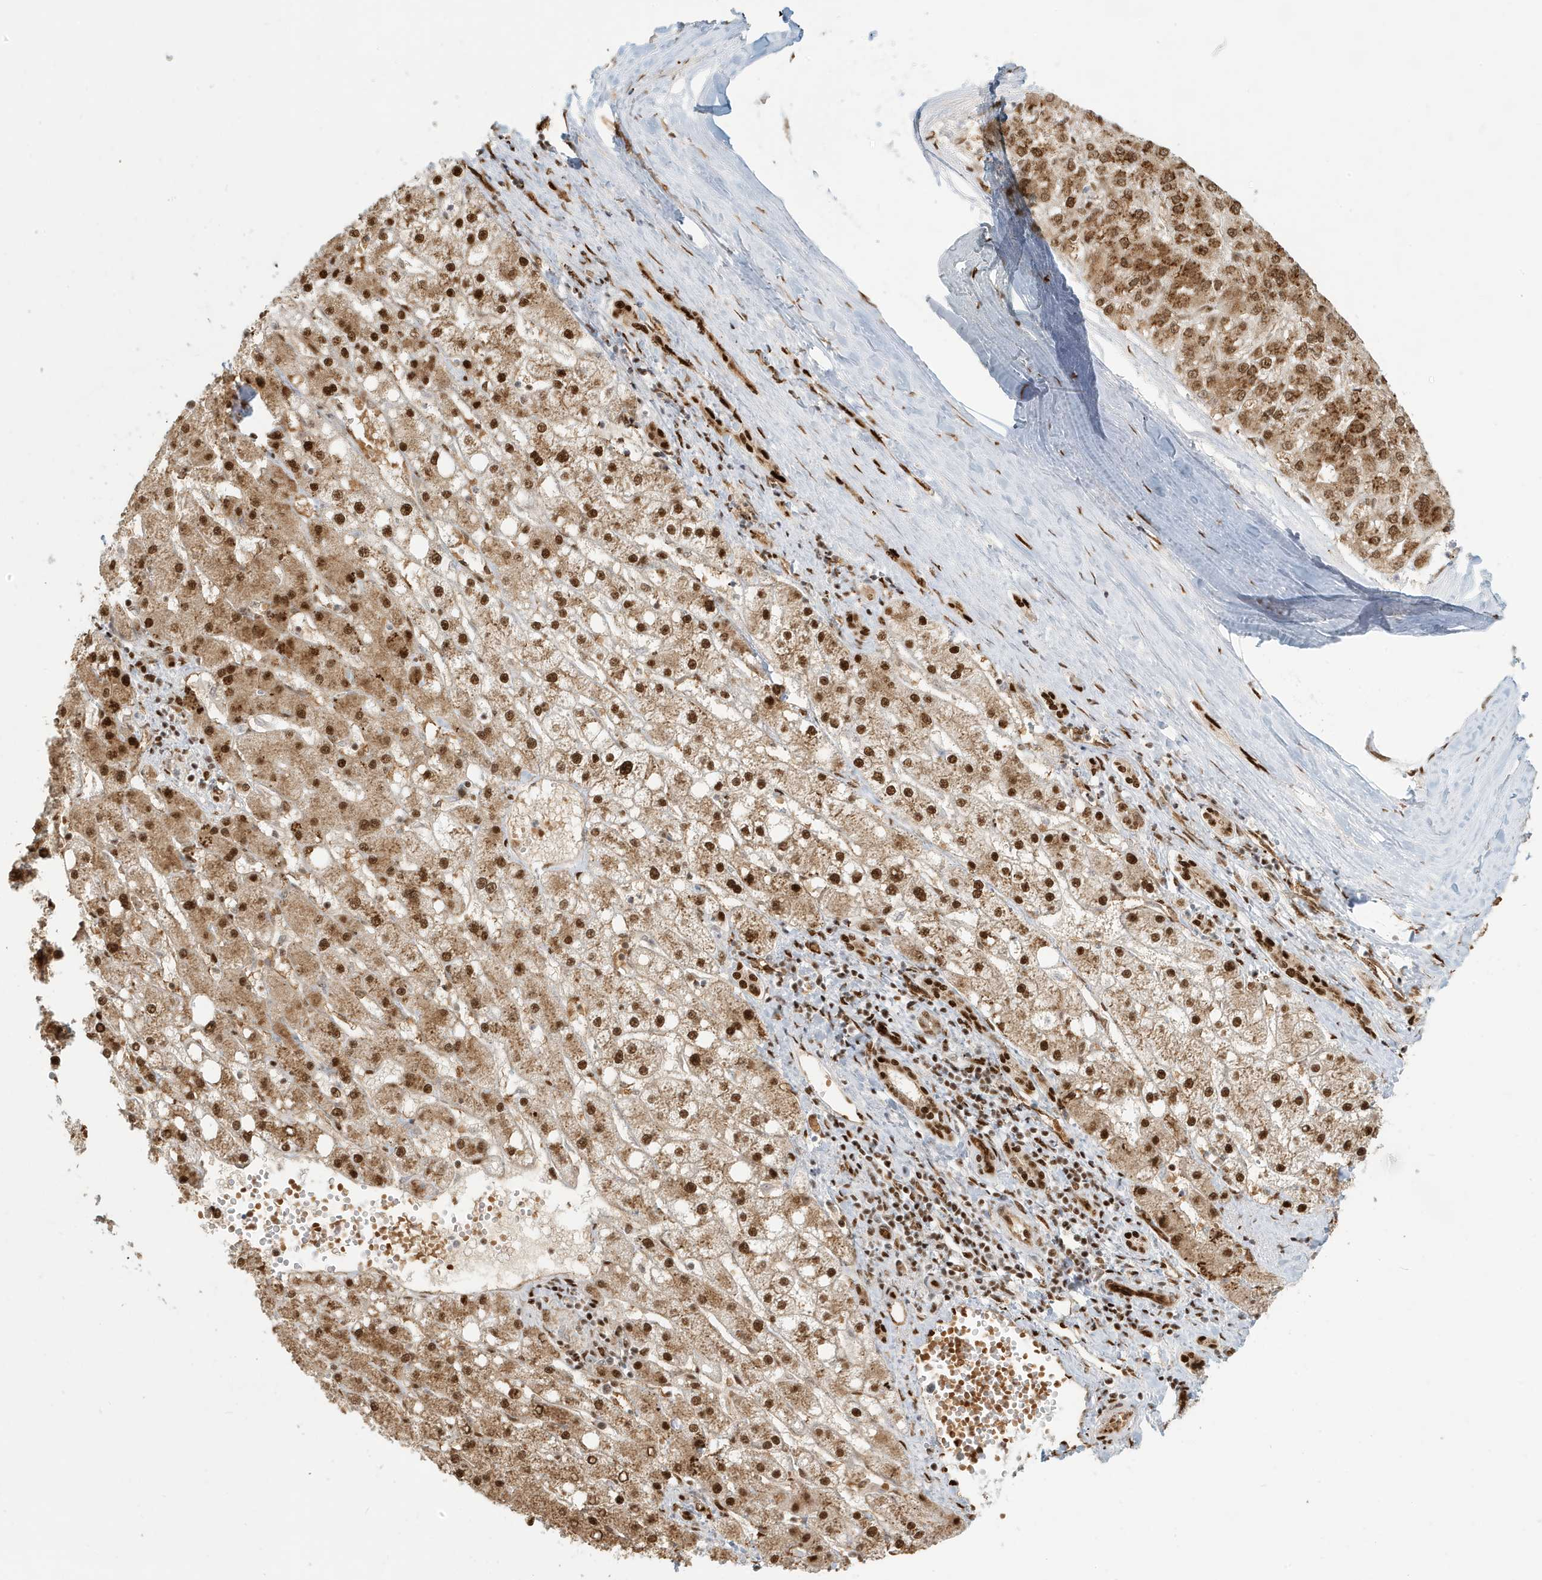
{"staining": {"intensity": "strong", "quantity": ">75%", "location": "cytoplasmic/membranous,nuclear"}, "tissue": "liver cancer", "cell_type": "Tumor cells", "image_type": "cancer", "snomed": [{"axis": "morphology", "description": "Carcinoma, Hepatocellular, NOS"}, {"axis": "topography", "description": "Liver"}], "caption": "Protein expression by immunohistochemistry (IHC) demonstrates strong cytoplasmic/membranous and nuclear staining in approximately >75% of tumor cells in liver cancer (hepatocellular carcinoma).", "gene": "CKS2", "patient": {"sex": "male", "age": 67}}